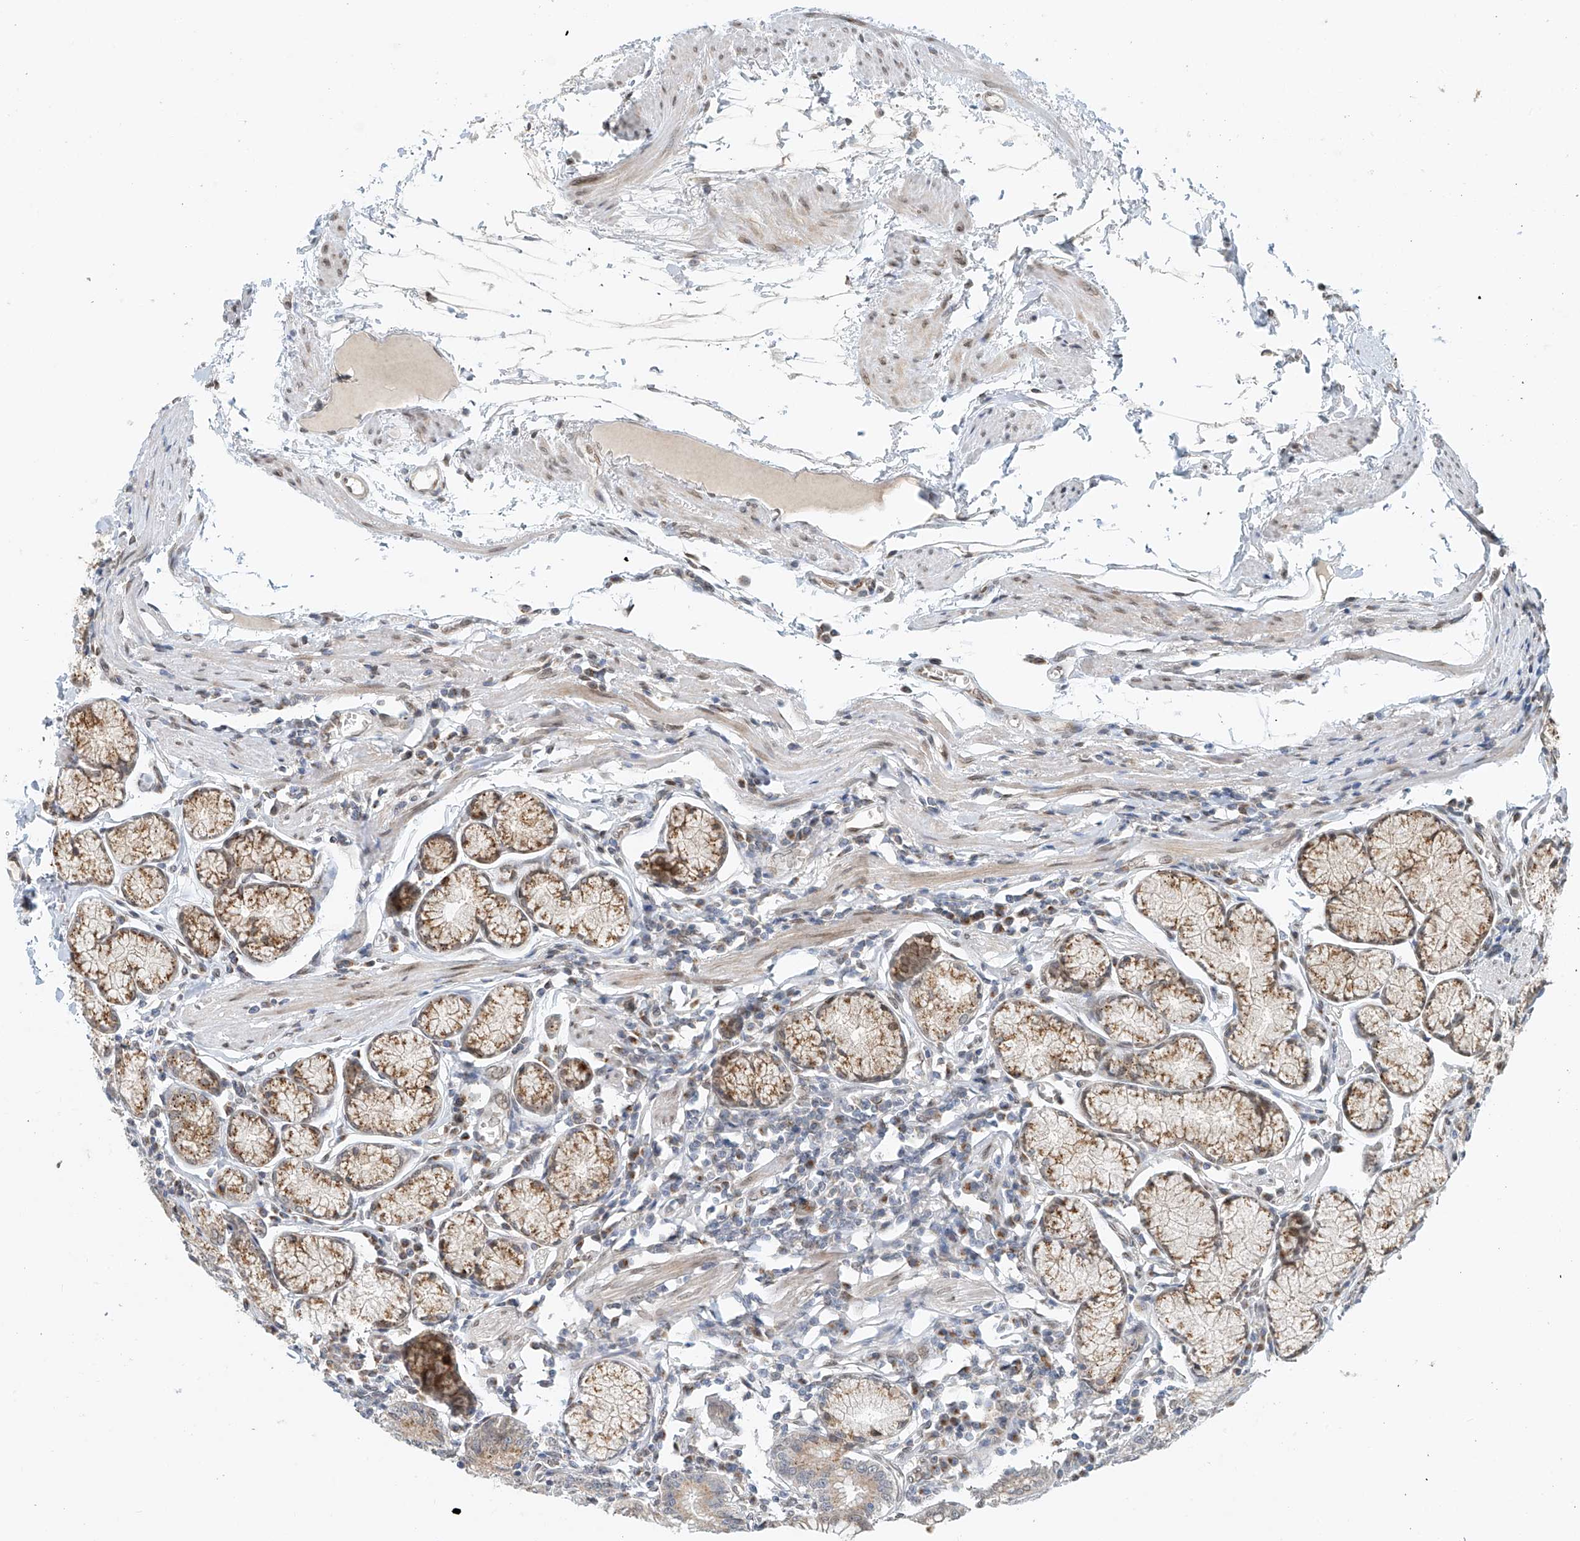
{"staining": {"intensity": "moderate", "quantity": ">75%", "location": "cytoplasmic/membranous"}, "tissue": "stomach", "cell_type": "Glandular cells", "image_type": "normal", "snomed": [{"axis": "morphology", "description": "Normal tissue, NOS"}, {"axis": "topography", "description": "Stomach"}], "caption": "A brown stain labels moderate cytoplasmic/membranous positivity of a protein in glandular cells of normal human stomach.", "gene": "STARD9", "patient": {"sex": "male", "age": 55}}